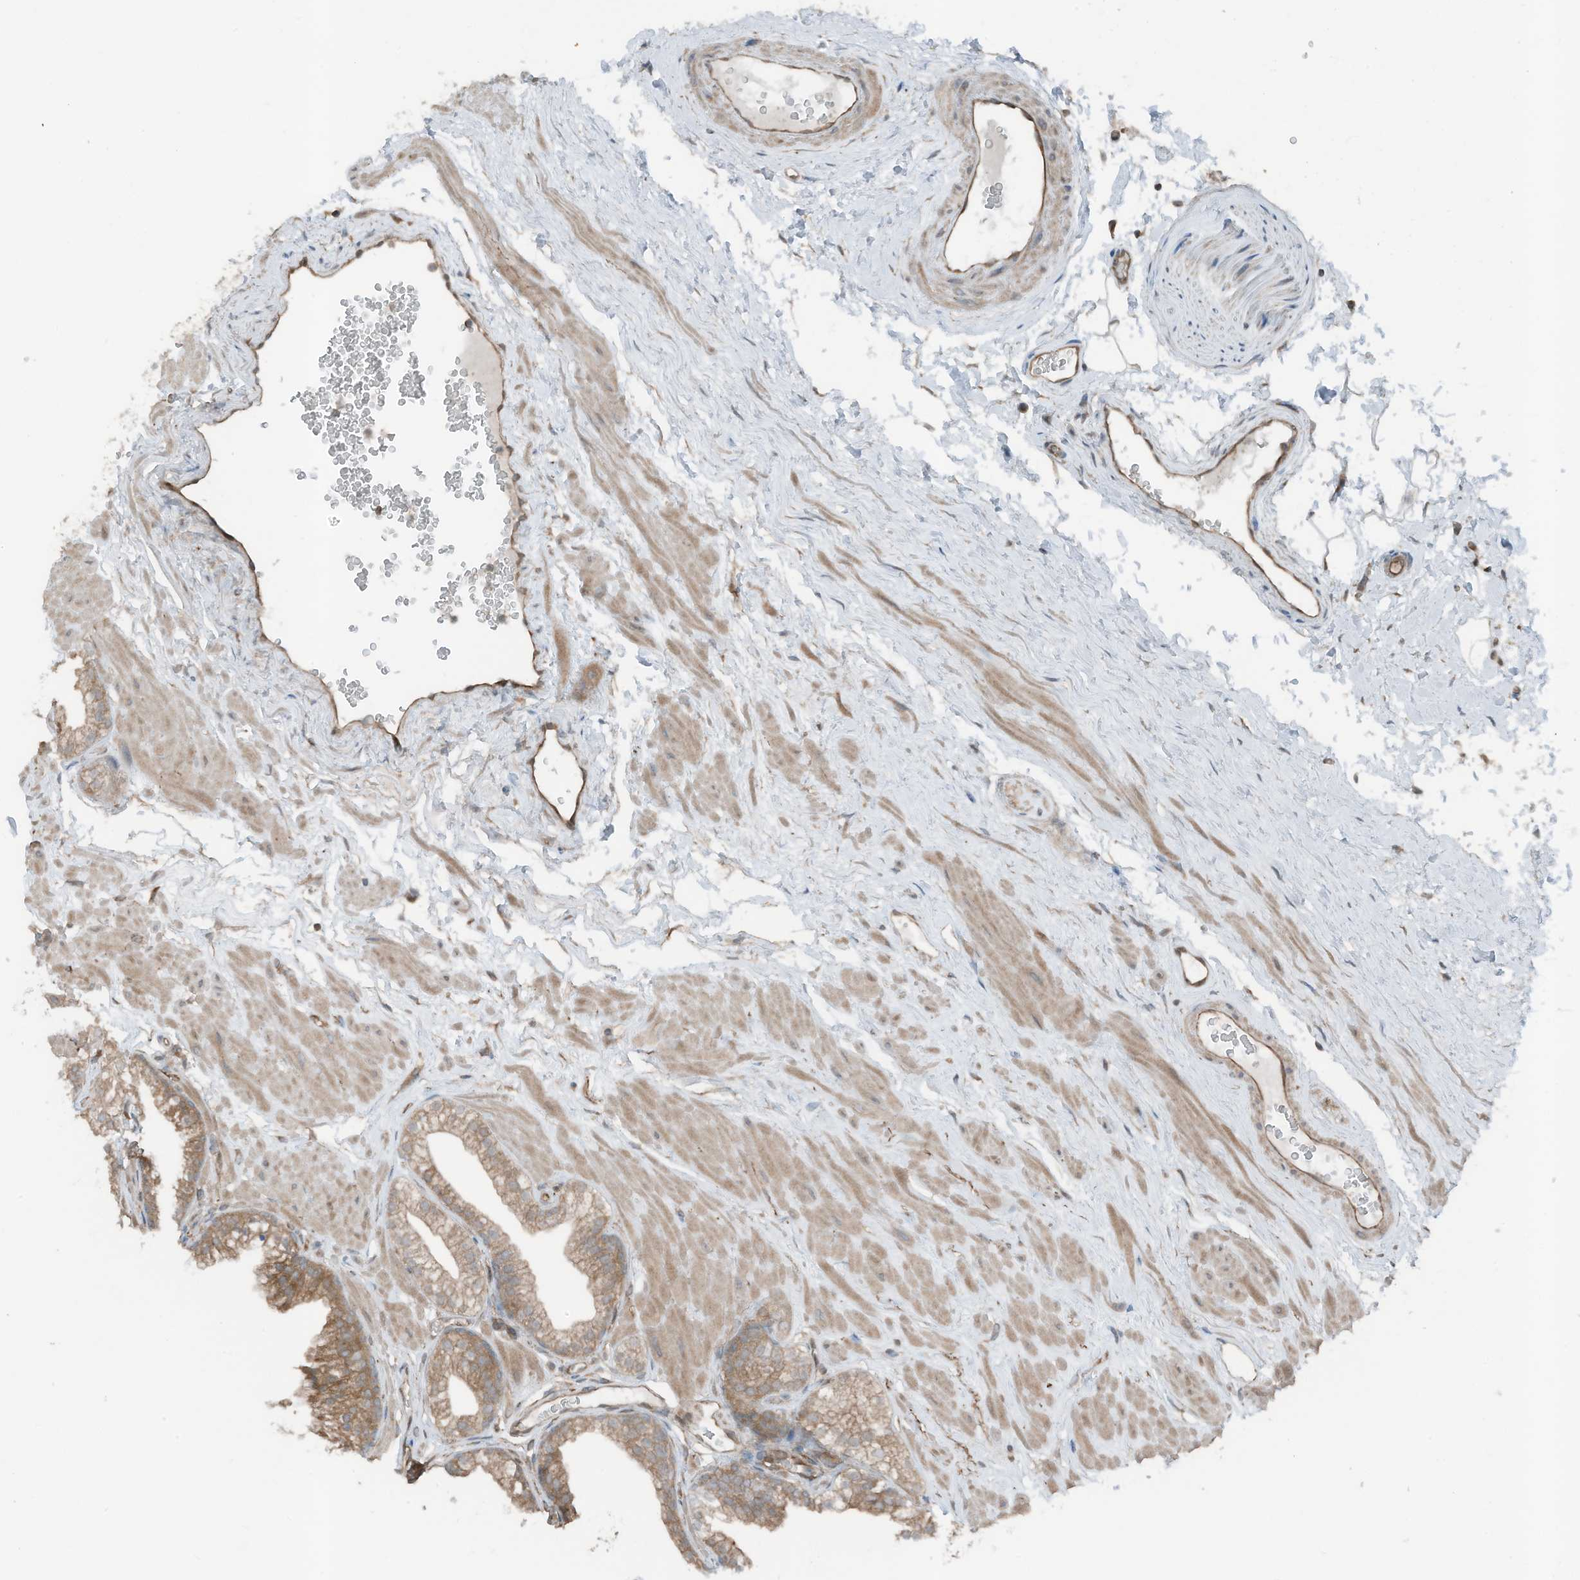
{"staining": {"intensity": "moderate", "quantity": "25%-75%", "location": "cytoplasmic/membranous"}, "tissue": "prostate", "cell_type": "Glandular cells", "image_type": "normal", "snomed": [{"axis": "morphology", "description": "Normal tissue, NOS"}, {"axis": "morphology", "description": "Urothelial carcinoma, Low grade"}, {"axis": "topography", "description": "Urinary bladder"}, {"axis": "topography", "description": "Prostate"}], "caption": "Immunohistochemical staining of unremarkable prostate displays medium levels of moderate cytoplasmic/membranous positivity in about 25%-75% of glandular cells. The staining was performed using DAB (3,3'-diaminobenzidine) to visualize the protein expression in brown, while the nuclei were stained in blue with hematoxylin (Magnification: 20x).", "gene": "TXNDC9", "patient": {"sex": "male", "age": 60}}